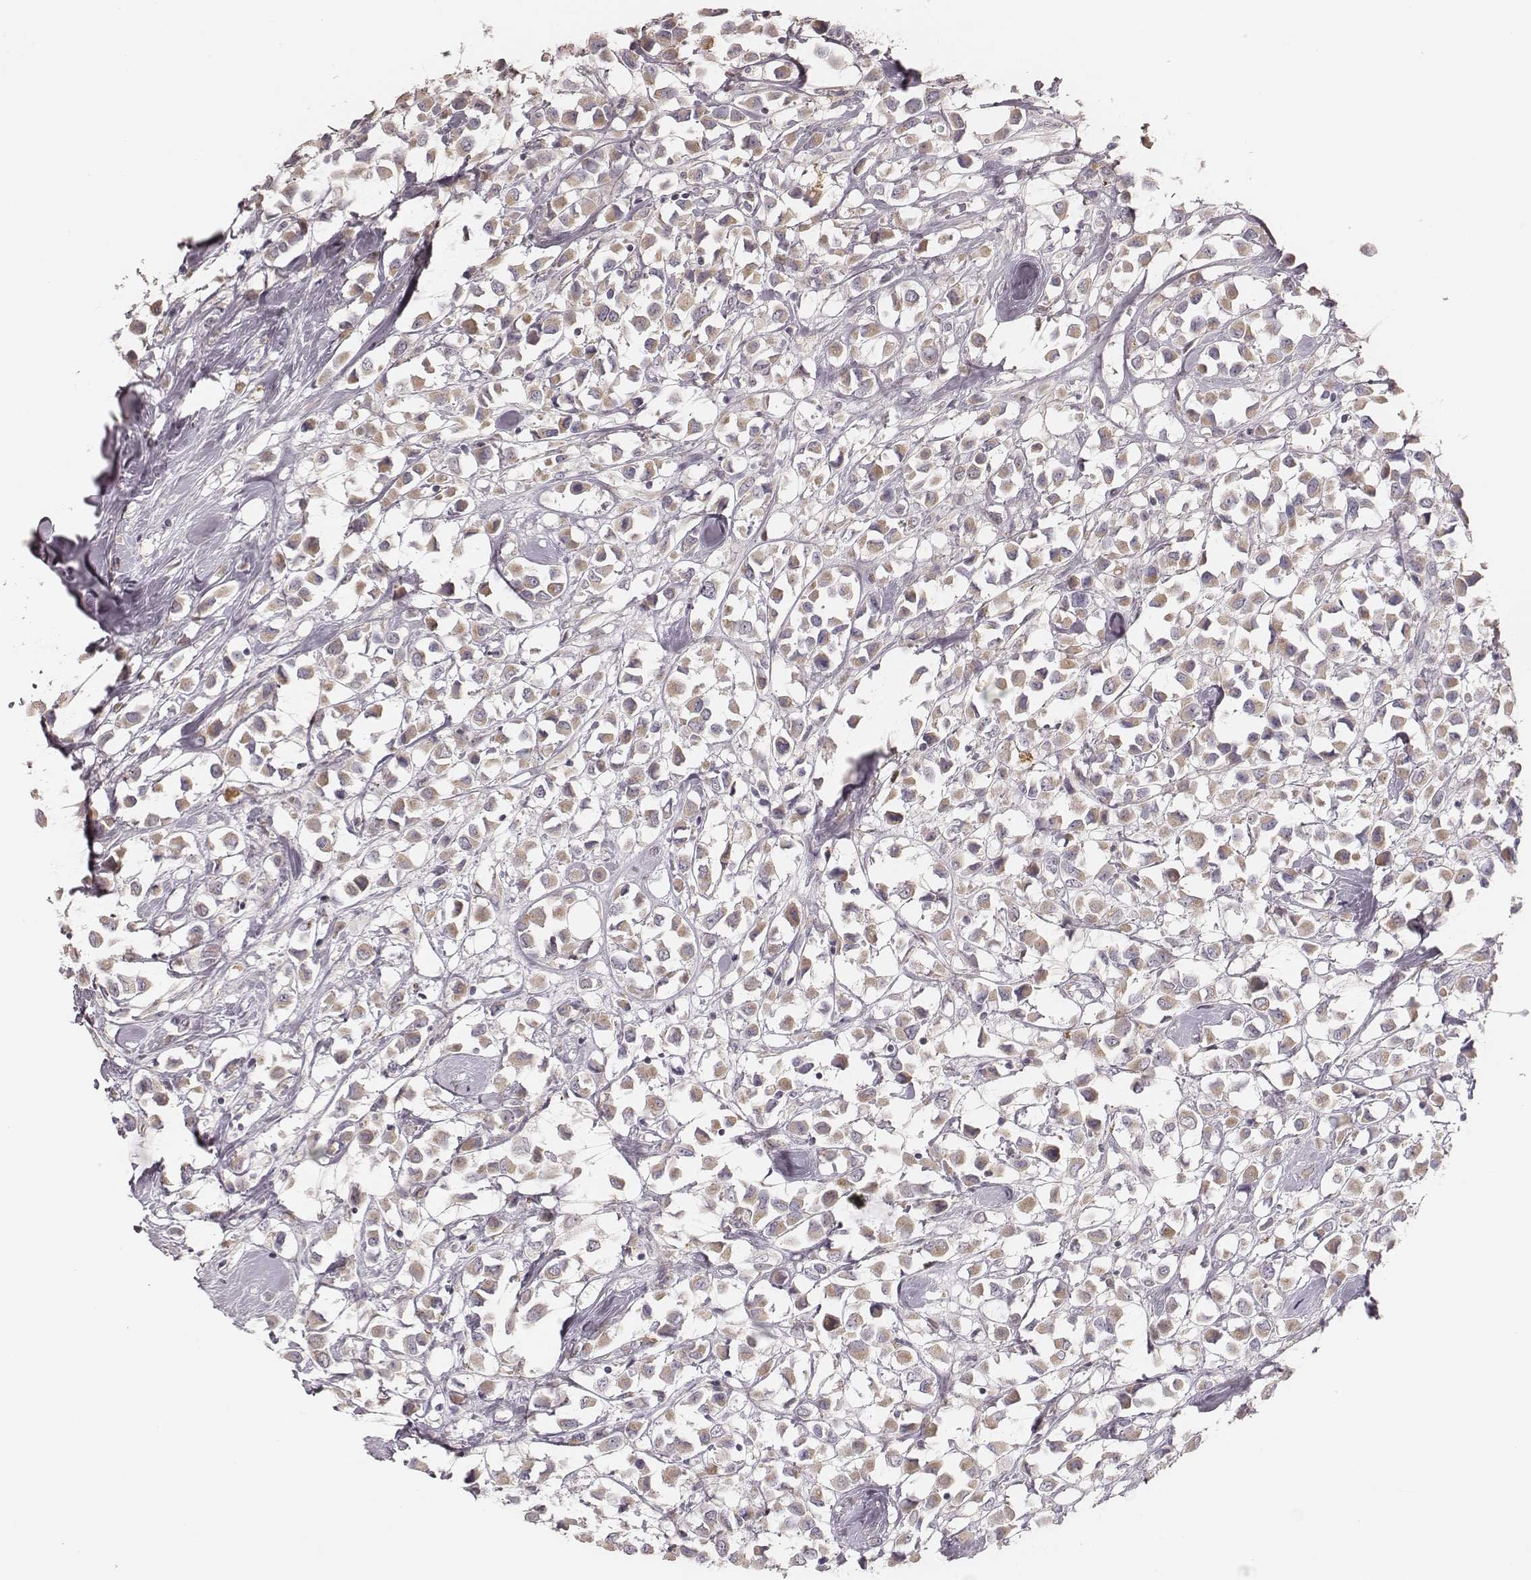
{"staining": {"intensity": "weak", "quantity": ">75%", "location": "cytoplasmic/membranous"}, "tissue": "breast cancer", "cell_type": "Tumor cells", "image_type": "cancer", "snomed": [{"axis": "morphology", "description": "Duct carcinoma"}, {"axis": "topography", "description": "Breast"}], "caption": "Breast cancer (intraductal carcinoma) stained with DAB immunohistochemistry exhibits low levels of weak cytoplasmic/membranous expression in about >75% of tumor cells.", "gene": "ABCA7", "patient": {"sex": "female", "age": 61}}